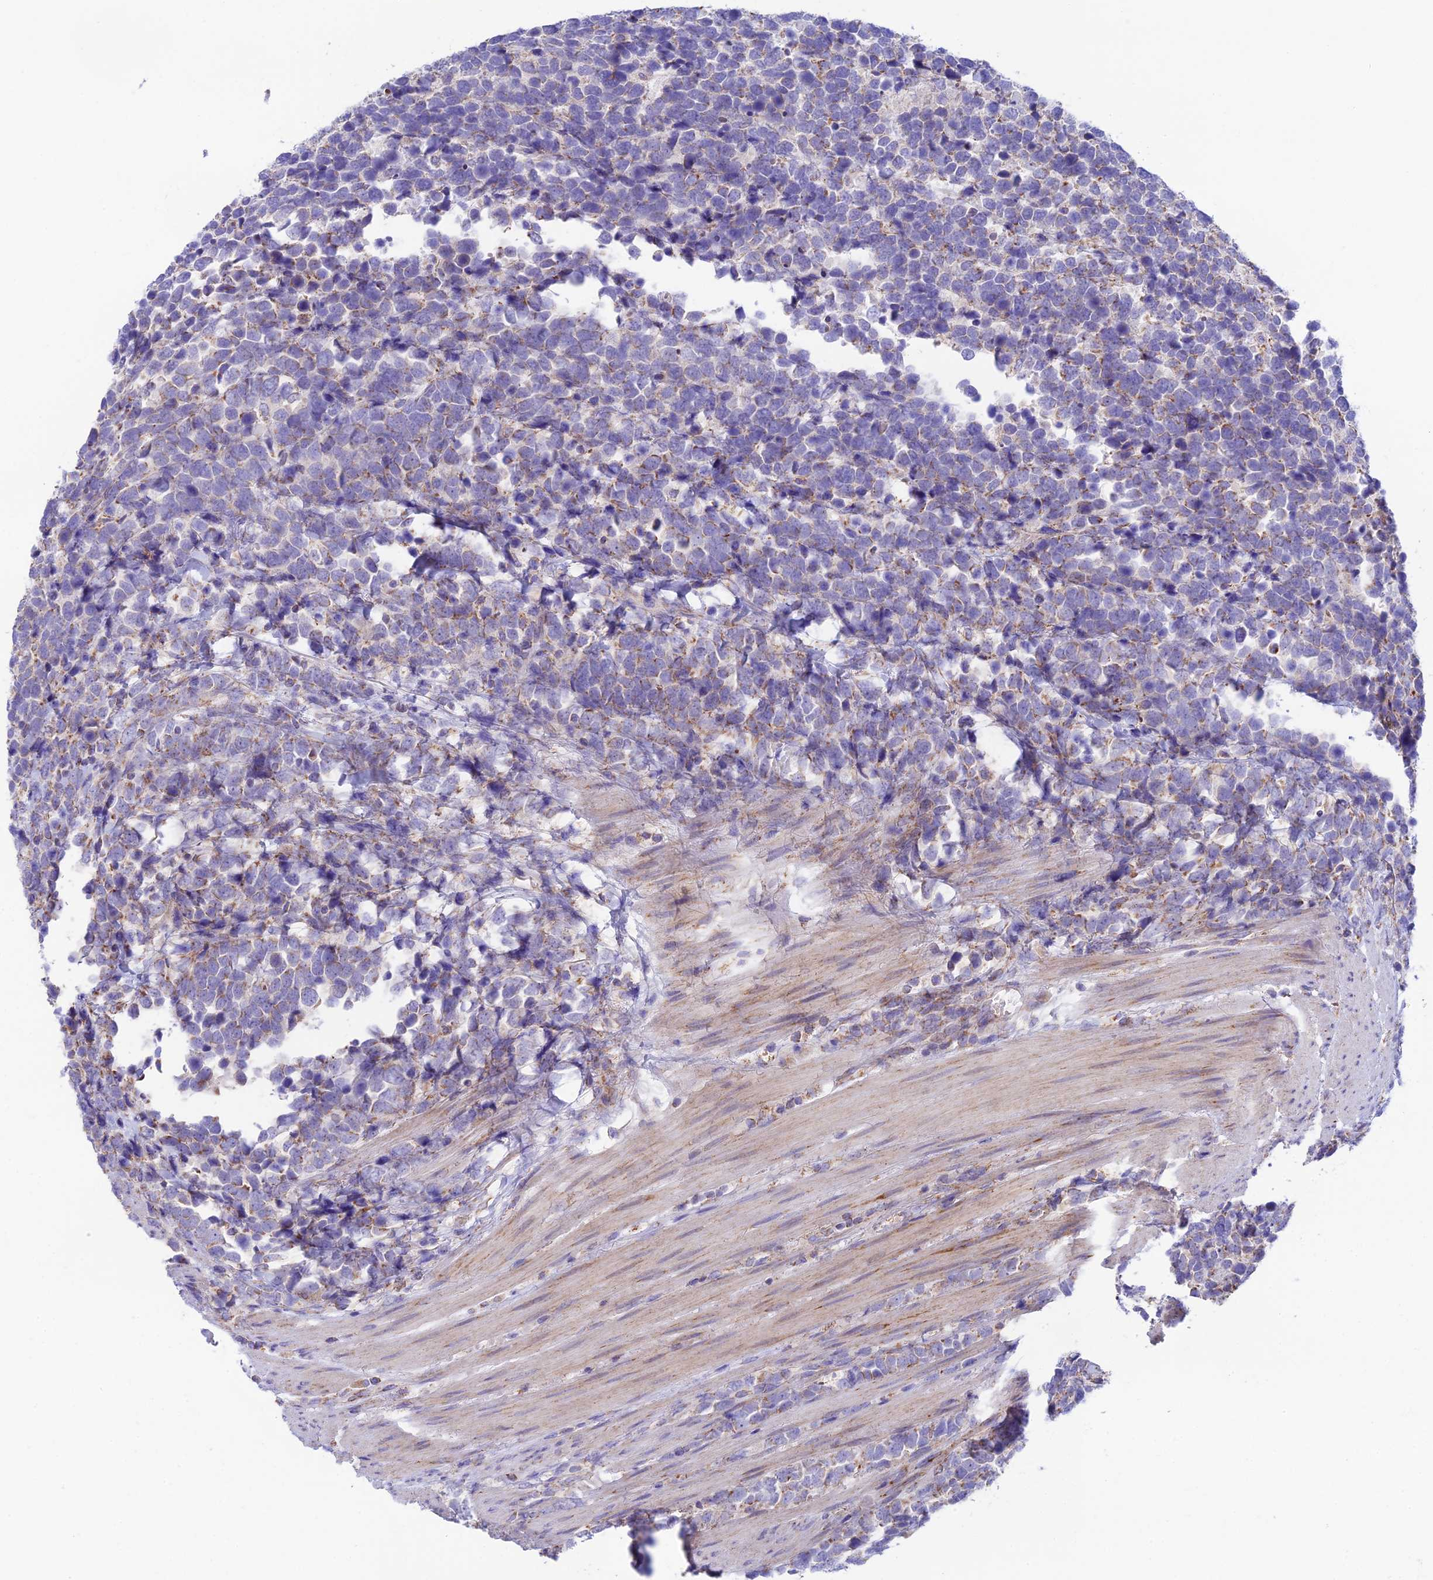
{"staining": {"intensity": "moderate", "quantity": "25%-75%", "location": "cytoplasmic/membranous"}, "tissue": "urothelial cancer", "cell_type": "Tumor cells", "image_type": "cancer", "snomed": [{"axis": "morphology", "description": "Urothelial carcinoma, High grade"}, {"axis": "topography", "description": "Urinary bladder"}], "caption": "Immunohistochemistry of human high-grade urothelial carcinoma demonstrates medium levels of moderate cytoplasmic/membranous expression in approximately 25%-75% of tumor cells.", "gene": "HSDL2", "patient": {"sex": "female", "age": 82}}